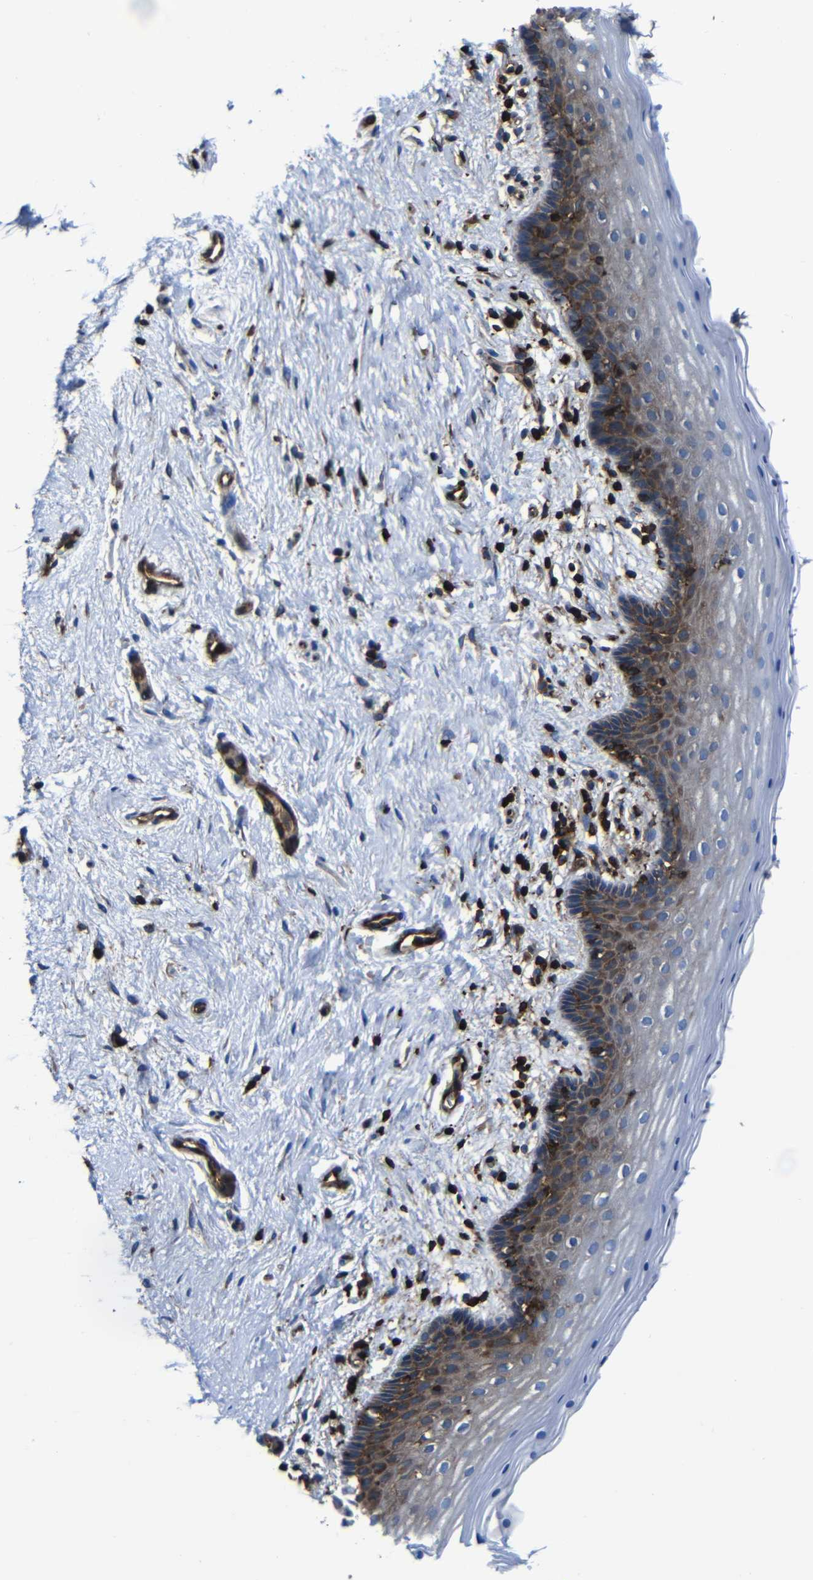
{"staining": {"intensity": "moderate", "quantity": "25%-75%", "location": "cytoplasmic/membranous"}, "tissue": "vagina", "cell_type": "Squamous epithelial cells", "image_type": "normal", "snomed": [{"axis": "morphology", "description": "Normal tissue, NOS"}, {"axis": "topography", "description": "Vagina"}], "caption": "Benign vagina was stained to show a protein in brown. There is medium levels of moderate cytoplasmic/membranous expression in approximately 25%-75% of squamous epithelial cells.", "gene": "ARHGEF1", "patient": {"sex": "female", "age": 44}}